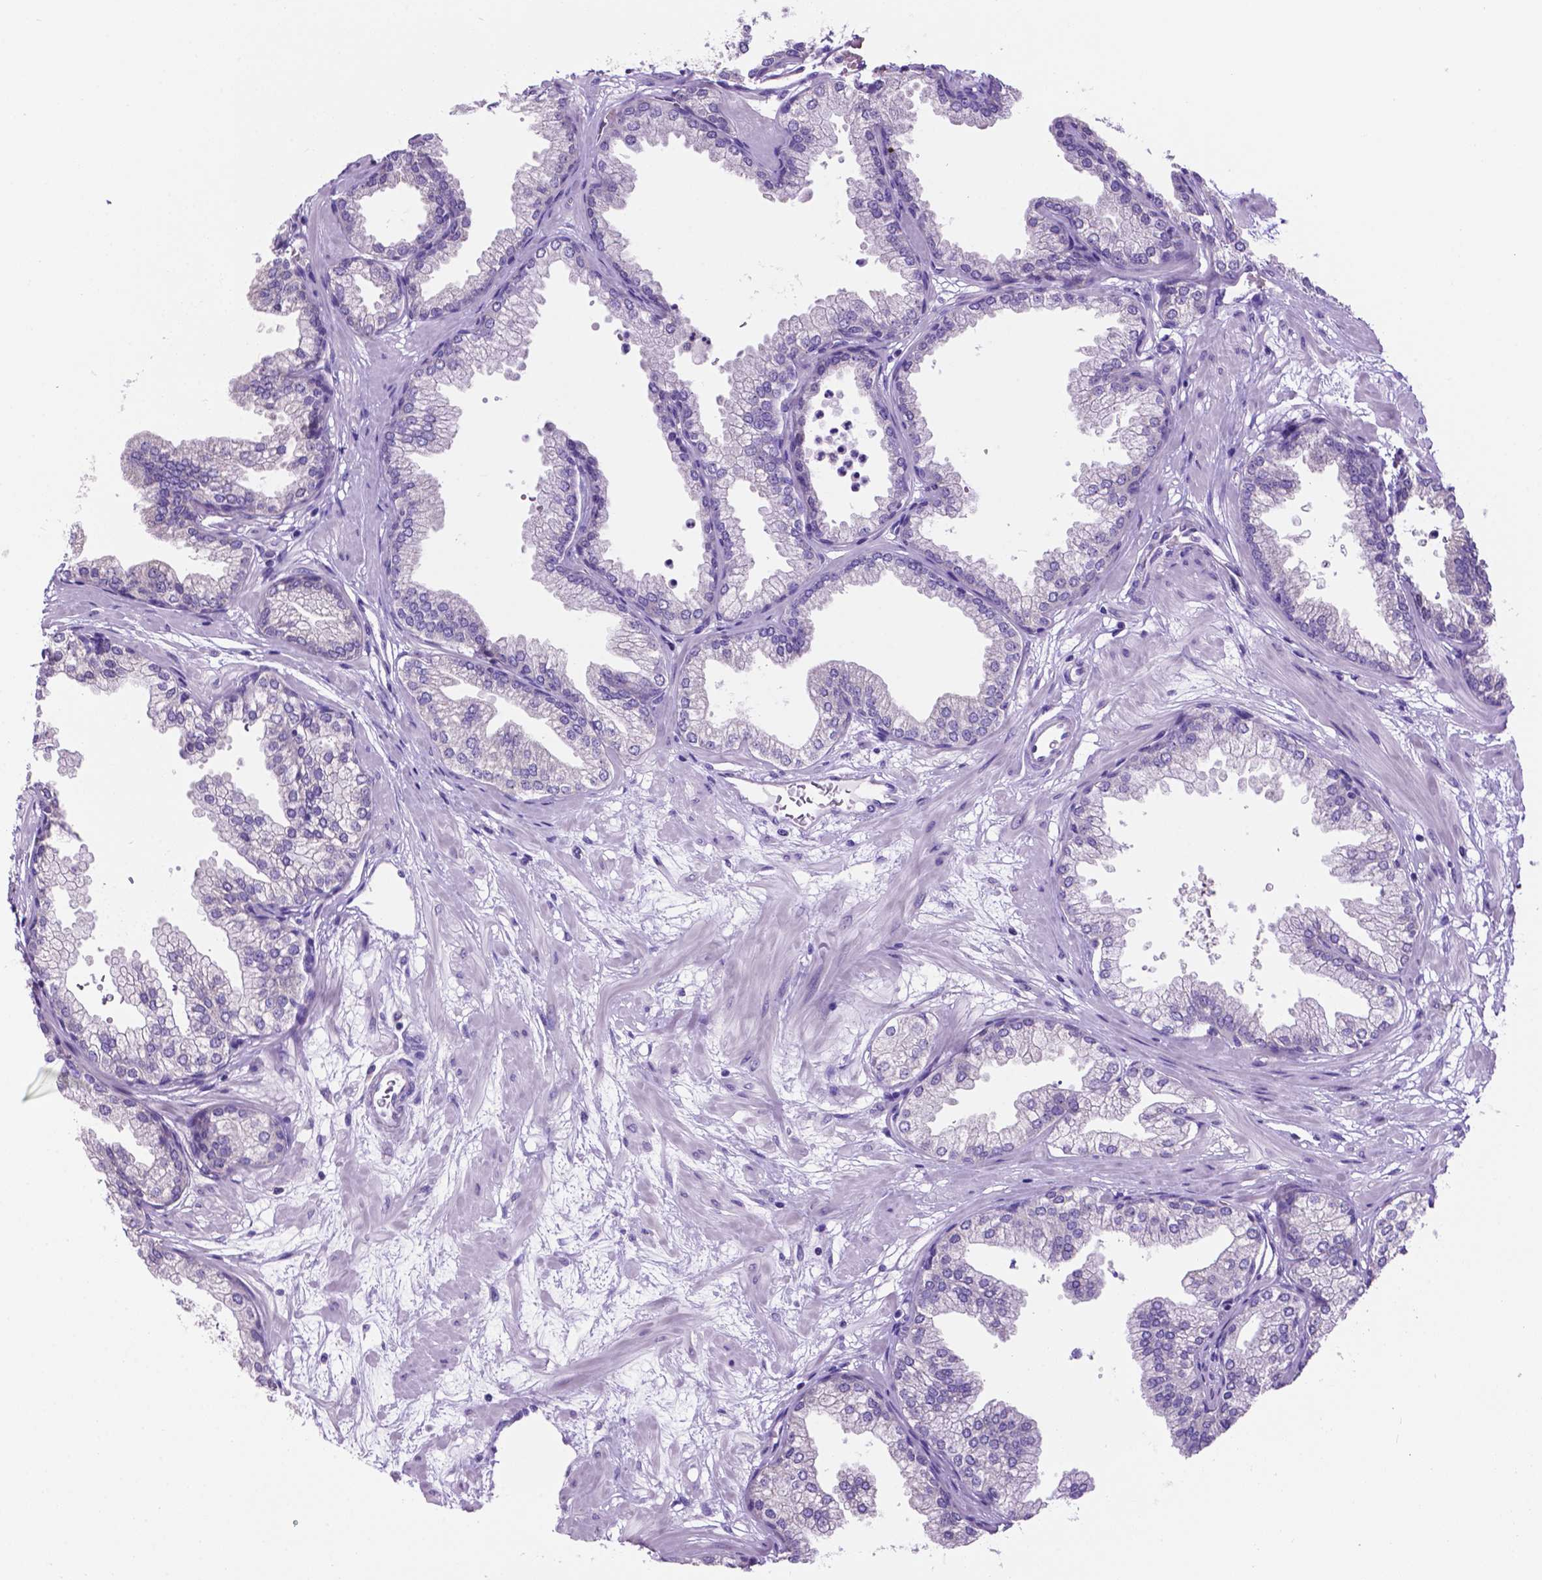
{"staining": {"intensity": "negative", "quantity": "none", "location": "none"}, "tissue": "prostate", "cell_type": "Glandular cells", "image_type": "normal", "snomed": [{"axis": "morphology", "description": "Normal tissue, NOS"}, {"axis": "topography", "description": "Prostate"}], "caption": "Human prostate stained for a protein using immunohistochemistry (IHC) reveals no positivity in glandular cells.", "gene": "SPDYA", "patient": {"sex": "male", "age": 37}}